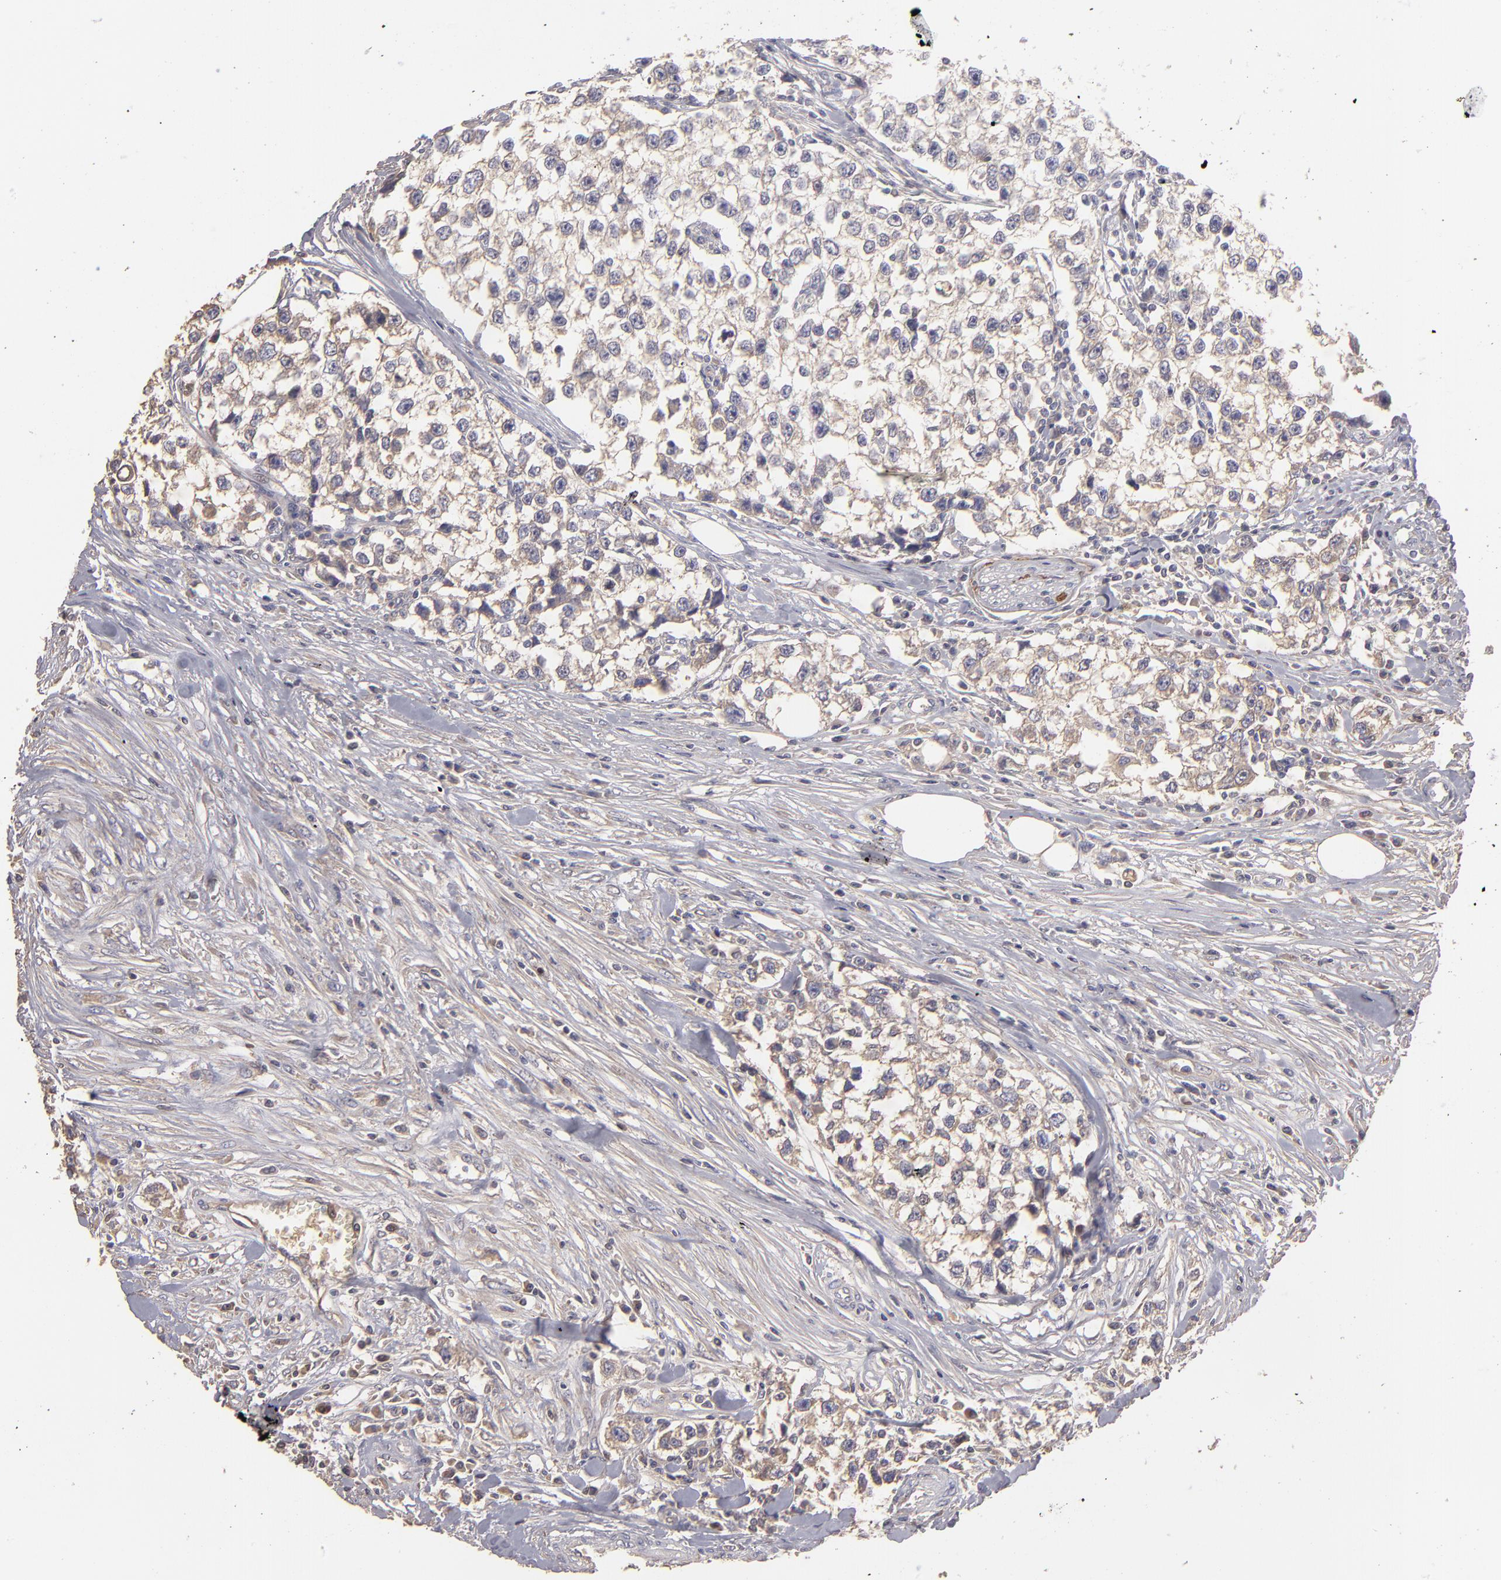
{"staining": {"intensity": "negative", "quantity": "none", "location": "none"}, "tissue": "testis cancer", "cell_type": "Tumor cells", "image_type": "cancer", "snomed": [{"axis": "morphology", "description": "Seminoma, NOS"}, {"axis": "morphology", "description": "Carcinoma, Embryonal, NOS"}, {"axis": "topography", "description": "Testis"}], "caption": "Testis cancer (embryonal carcinoma) was stained to show a protein in brown. There is no significant expression in tumor cells.", "gene": "ABCC4", "patient": {"sex": "male", "age": 30}}